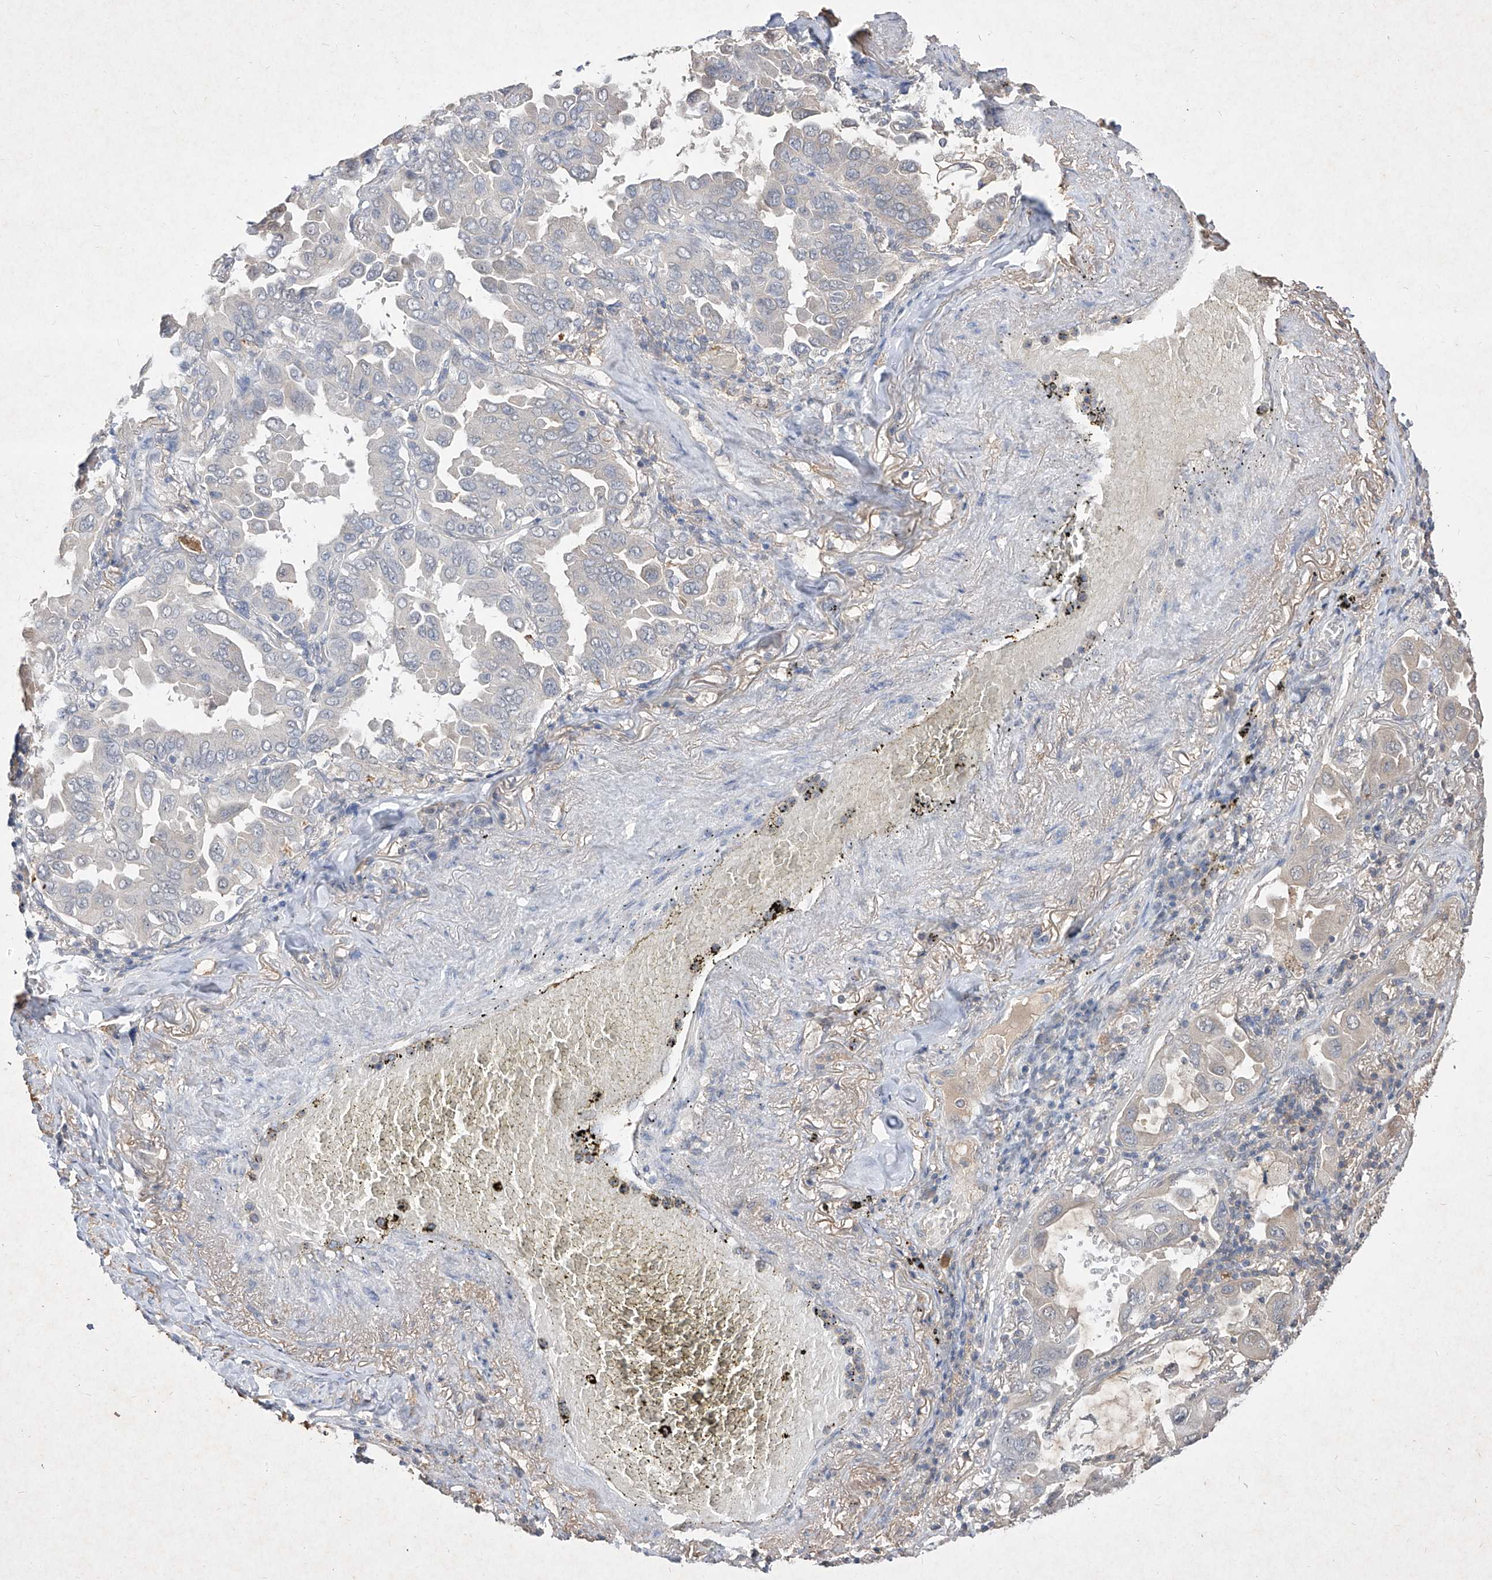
{"staining": {"intensity": "negative", "quantity": "none", "location": "none"}, "tissue": "lung cancer", "cell_type": "Tumor cells", "image_type": "cancer", "snomed": [{"axis": "morphology", "description": "Adenocarcinoma, NOS"}, {"axis": "topography", "description": "Lung"}], "caption": "Immunohistochemistry (IHC) histopathology image of human lung adenocarcinoma stained for a protein (brown), which shows no staining in tumor cells. Nuclei are stained in blue.", "gene": "C4A", "patient": {"sex": "male", "age": 64}}